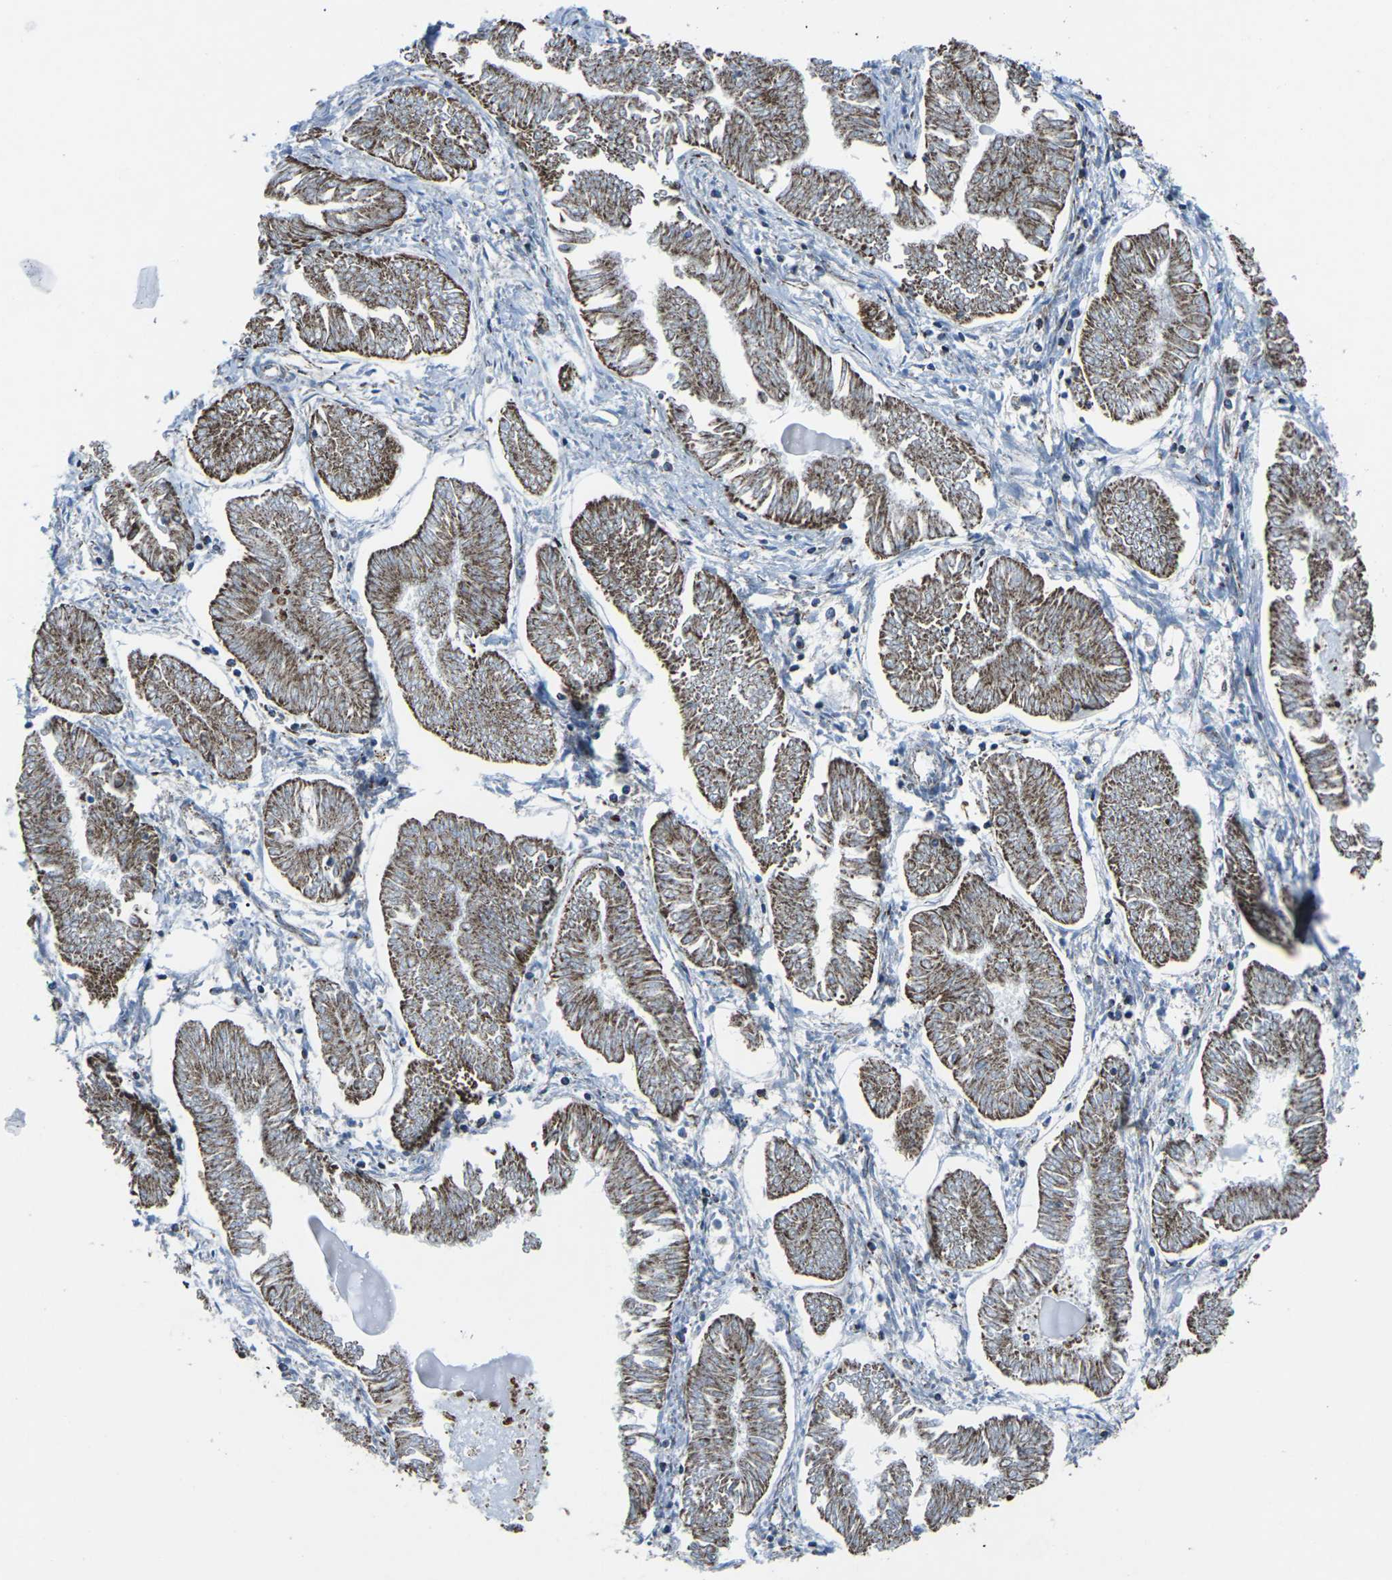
{"staining": {"intensity": "strong", "quantity": ">75%", "location": "cytoplasmic/membranous"}, "tissue": "endometrial cancer", "cell_type": "Tumor cells", "image_type": "cancer", "snomed": [{"axis": "morphology", "description": "Adenocarcinoma, NOS"}, {"axis": "topography", "description": "Endometrium"}], "caption": "The immunohistochemical stain shows strong cytoplasmic/membranous expression in tumor cells of endometrial adenocarcinoma tissue.", "gene": "MT-CO2", "patient": {"sex": "female", "age": 53}}